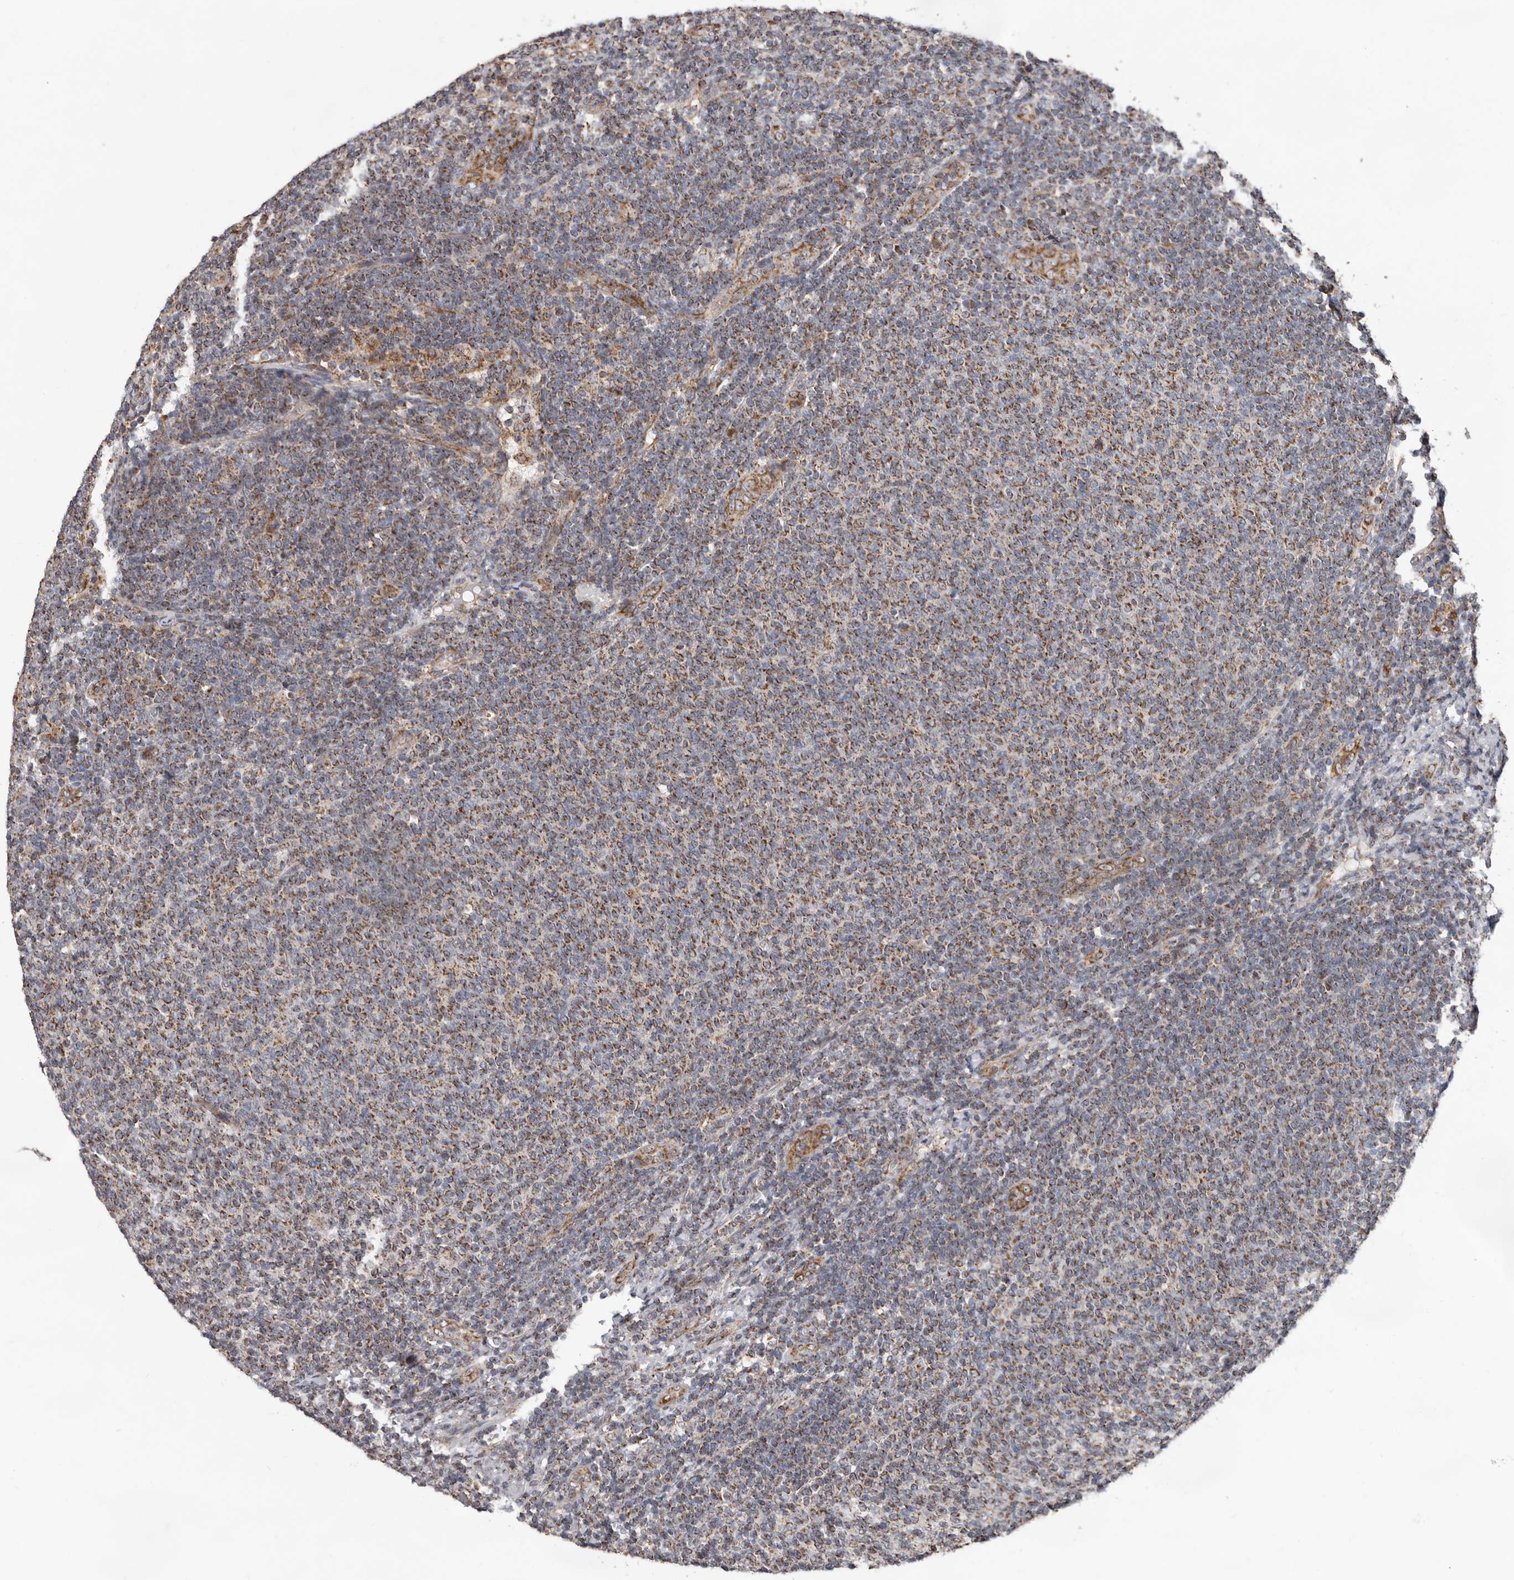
{"staining": {"intensity": "moderate", "quantity": ">75%", "location": "cytoplasmic/membranous"}, "tissue": "lymphoma", "cell_type": "Tumor cells", "image_type": "cancer", "snomed": [{"axis": "morphology", "description": "Malignant lymphoma, non-Hodgkin's type, Low grade"}, {"axis": "topography", "description": "Lymph node"}], "caption": "Immunohistochemical staining of human lymphoma reveals medium levels of moderate cytoplasmic/membranous expression in about >75% of tumor cells.", "gene": "MRPL18", "patient": {"sex": "male", "age": 66}}